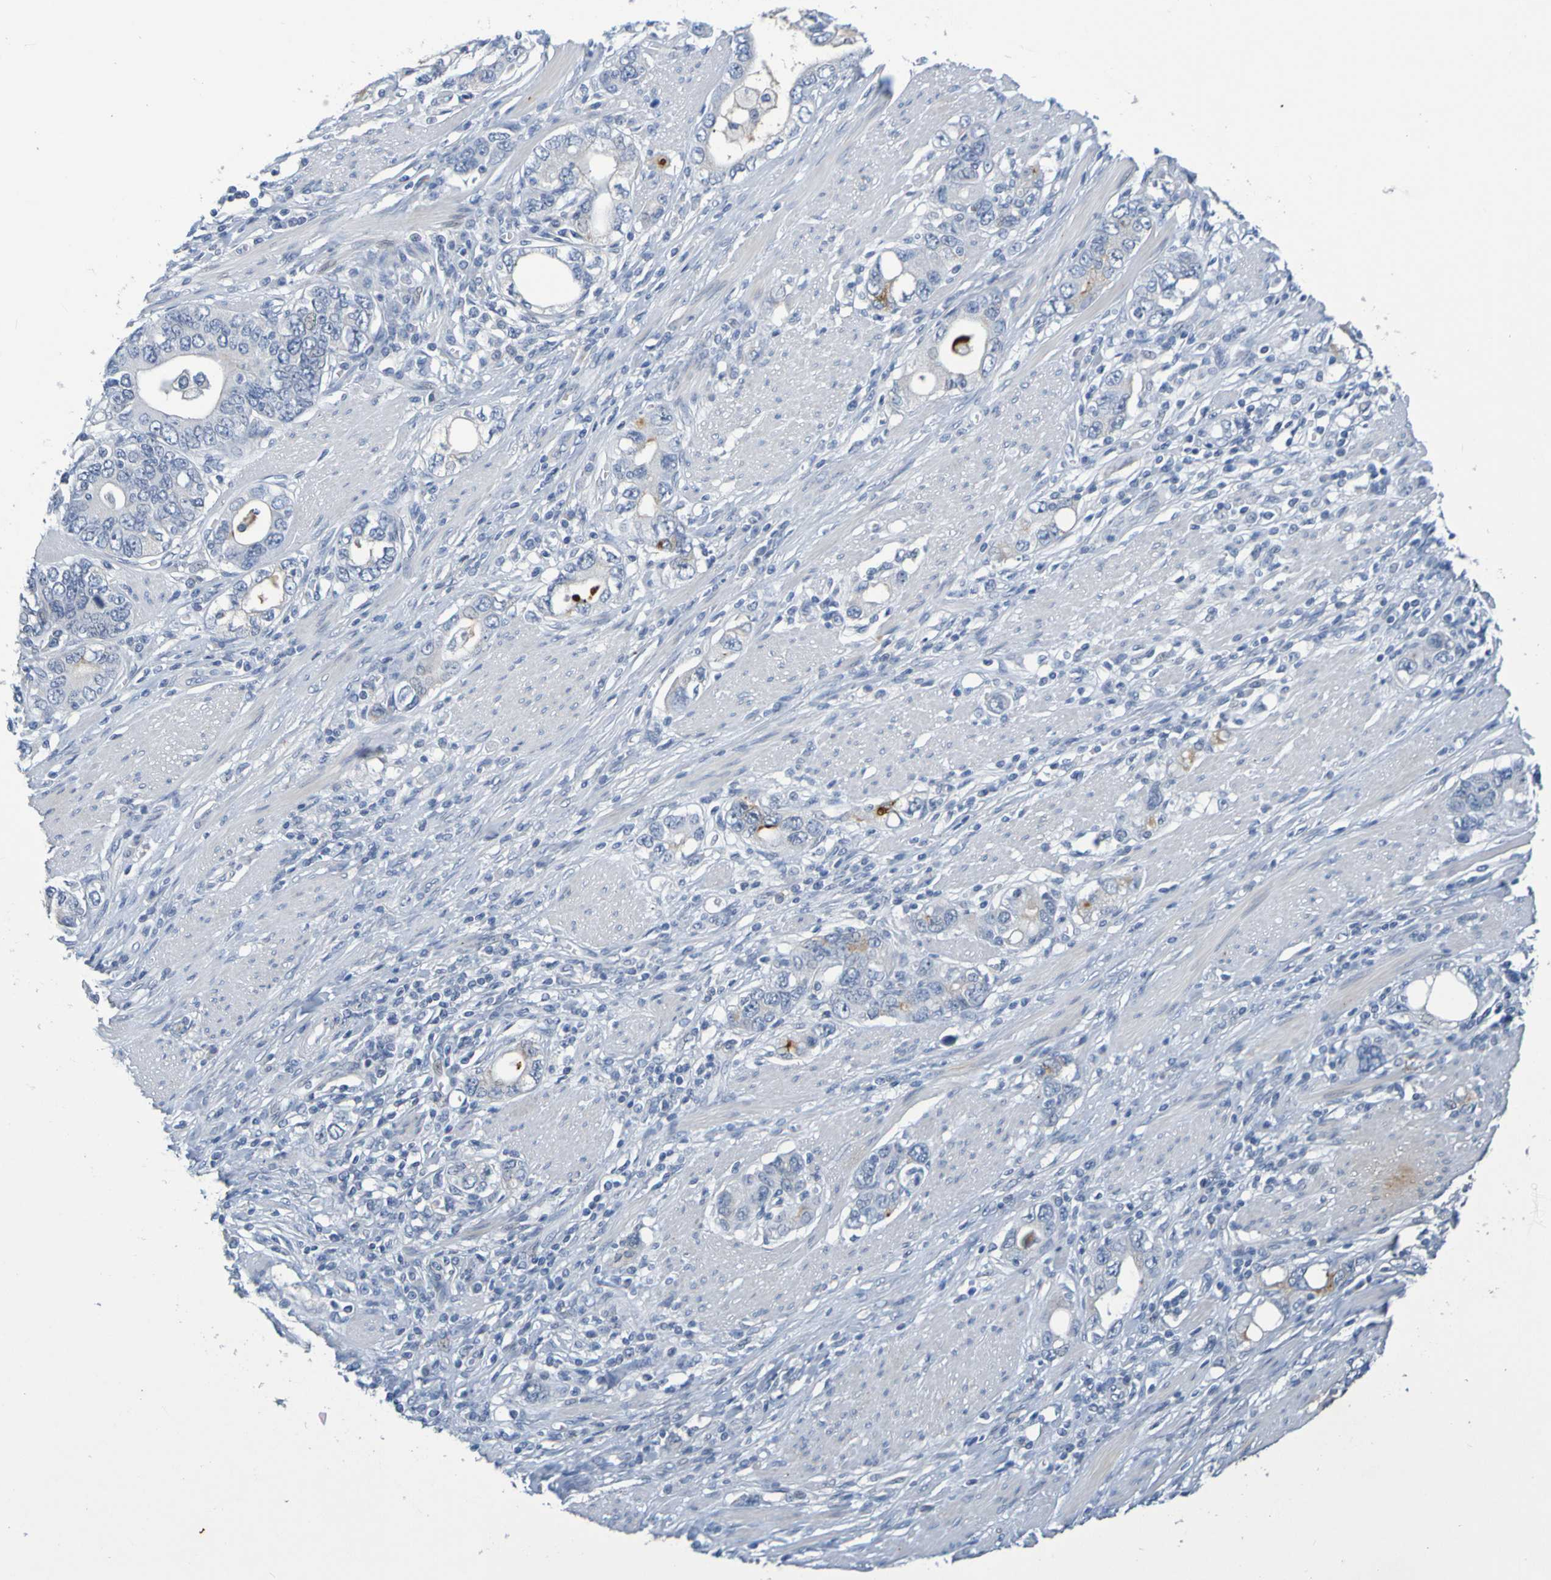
{"staining": {"intensity": "negative", "quantity": "none", "location": "none"}, "tissue": "stomach cancer", "cell_type": "Tumor cells", "image_type": "cancer", "snomed": [{"axis": "morphology", "description": "Adenocarcinoma, NOS"}, {"axis": "topography", "description": "Stomach, lower"}], "caption": "Stomach cancer was stained to show a protein in brown. There is no significant positivity in tumor cells.", "gene": "IL10", "patient": {"sex": "female", "age": 93}}